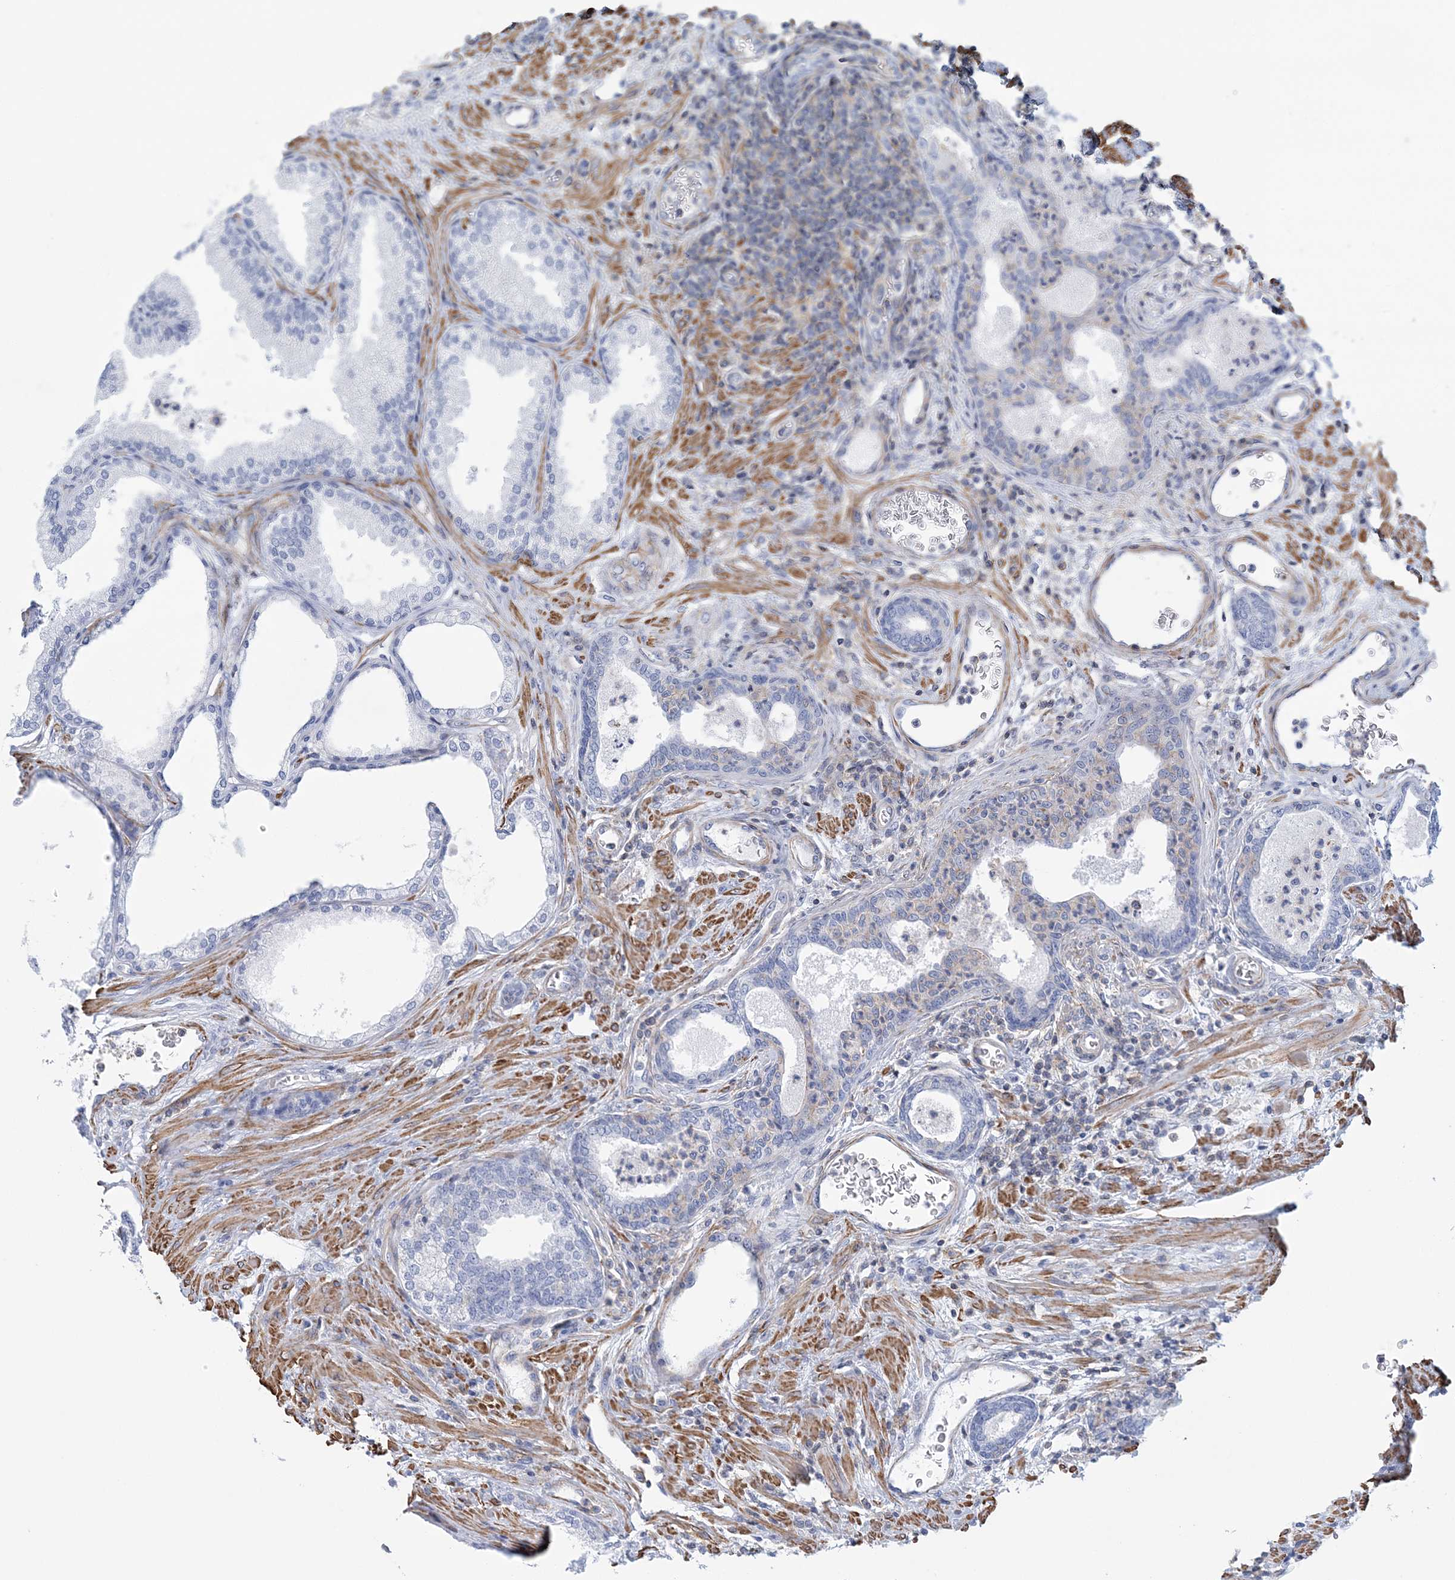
{"staining": {"intensity": "negative", "quantity": "none", "location": "none"}, "tissue": "prostate", "cell_type": "Glandular cells", "image_type": "normal", "snomed": [{"axis": "morphology", "description": "Normal tissue, NOS"}, {"axis": "topography", "description": "Prostate"}], "caption": "The immunohistochemistry (IHC) histopathology image has no significant staining in glandular cells of prostate. The staining was performed using DAB to visualize the protein expression in brown, while the nuclei were stained in blue with hematoxylin (Magnification: 20x).", "gene": "C11orf21", "patient": {"sex": "male", "age": 76}}